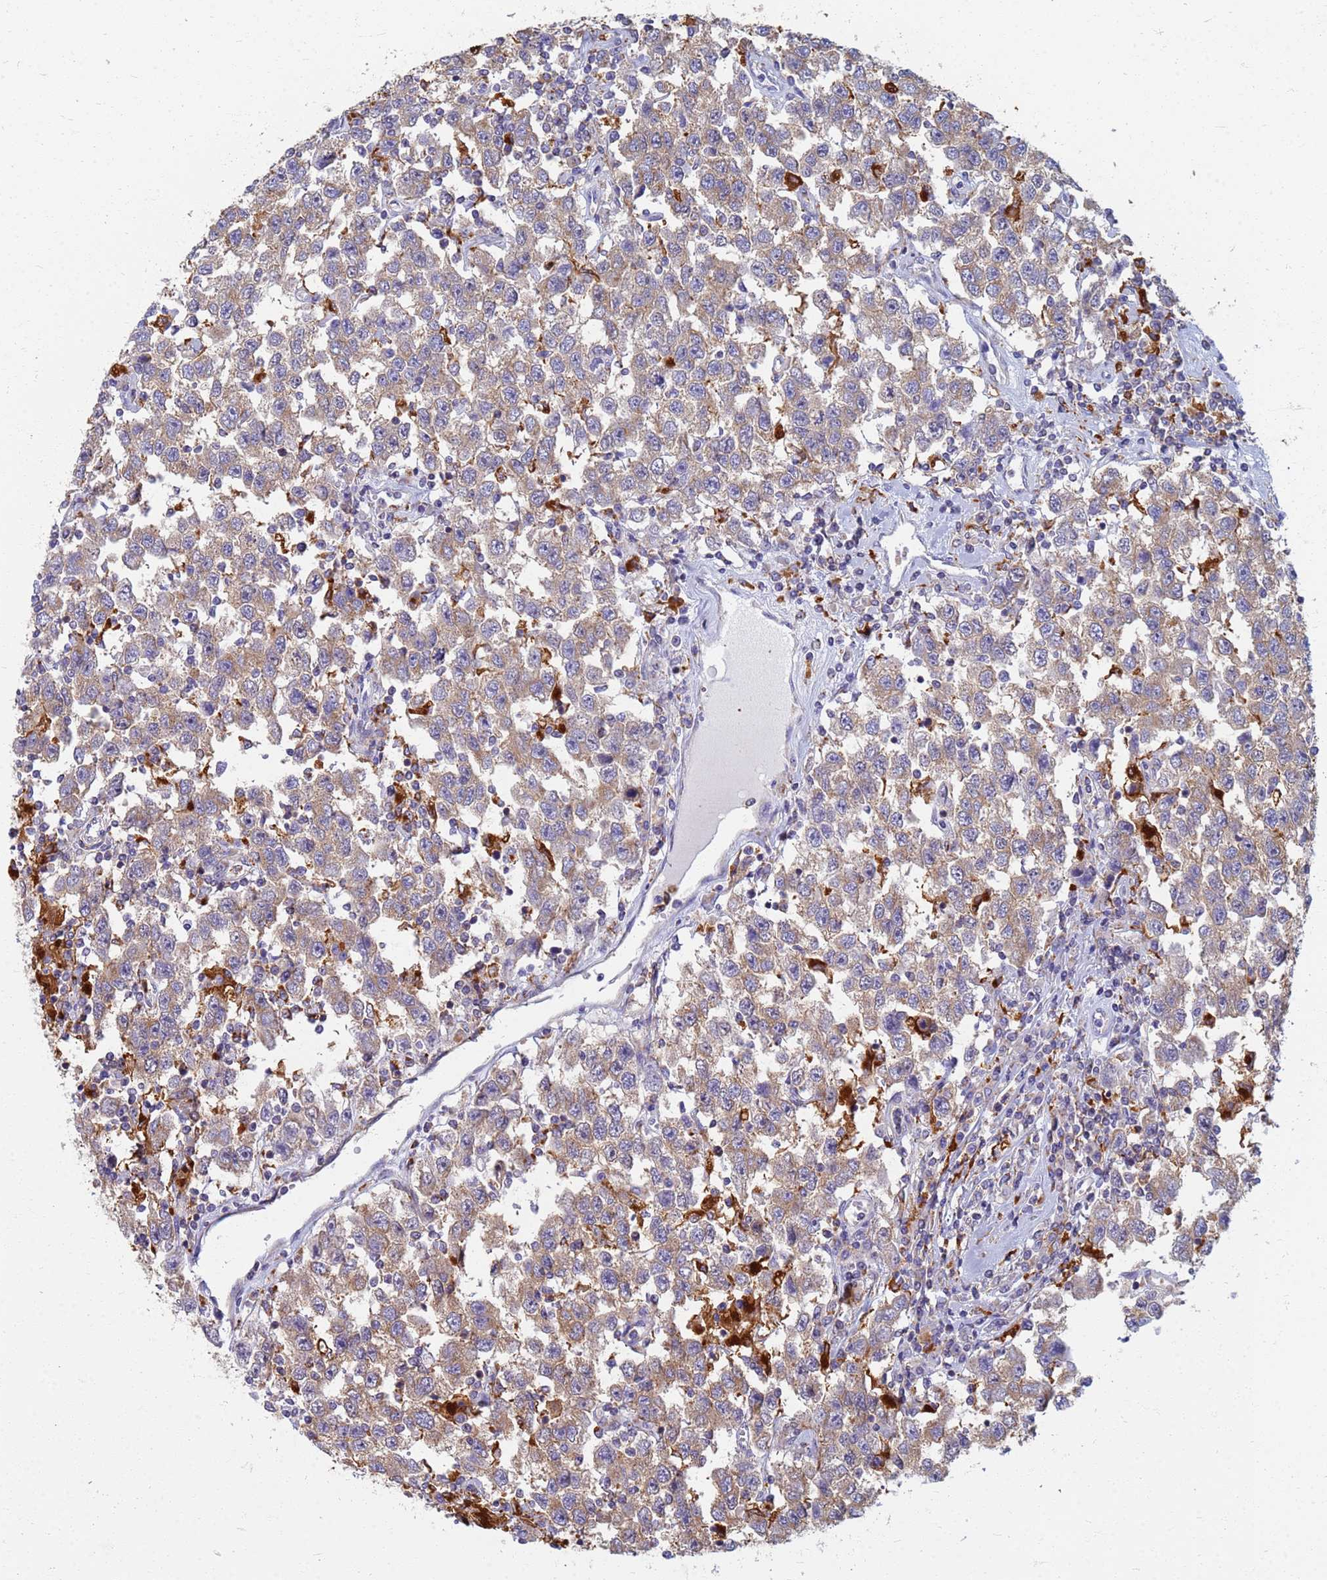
{"staining": {"intensity": "weak", "quantity": ">75%", "location": "cytoplasmic/membranous"}, "tissue": "testis cancer", "cell_type": "Tumor cells", "image_type": "cancer", "snomed": [{"axis": "morphology", "description": "Seminoma, NOS"}, {"axis": "topography", "description": "Testis"}], "caption": "The image exhibits immunohistochemical staining of testis cancer (seminoma). There is weak cytoplasmic/membranous positivity is appreciated in about >75% of tumor cells. (IHC, brightfield microscopy, high magnification).", "gene": "ATP6V1E1", "patient": {"sex": "male", "age": 41}}